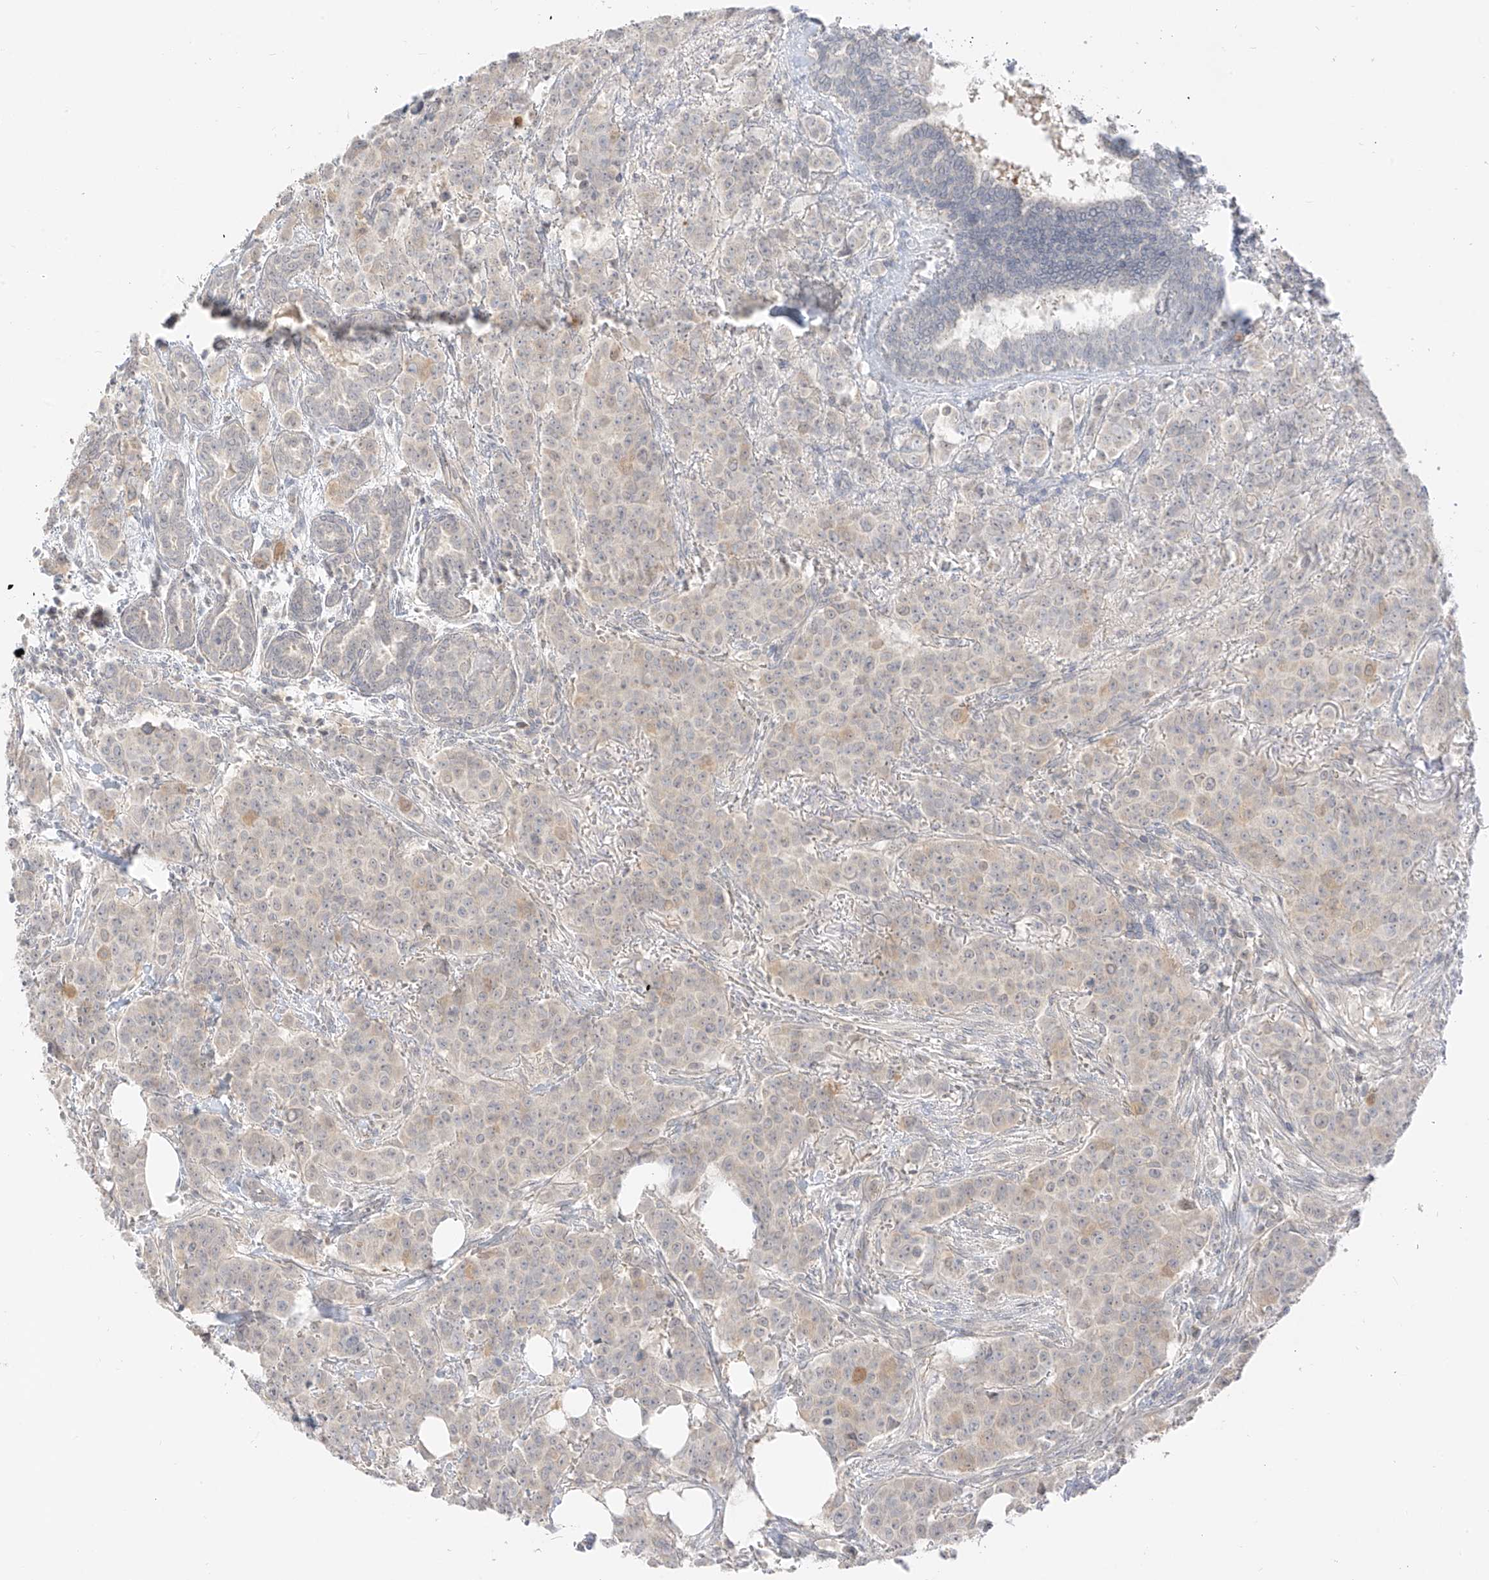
{"staining": {"intensity": "weak", "quantity": "<25%", "location": "cytoplasmic/membranous"}, "tissue": "breast cancer", "cell_type": "Tumor cells", "image_type": "cancer", "snomed": [{"axis": "morphology", "description": "Duct carcinoma"}, {"axis": "topography", "description": "Breast"}], "caption": "The histopathology image demonstrates no significant staining in tumor cells of breast invasive ductal carcinoma.", "gene": "LIPT1", "patient": {"sex": "female", "age": 40}}